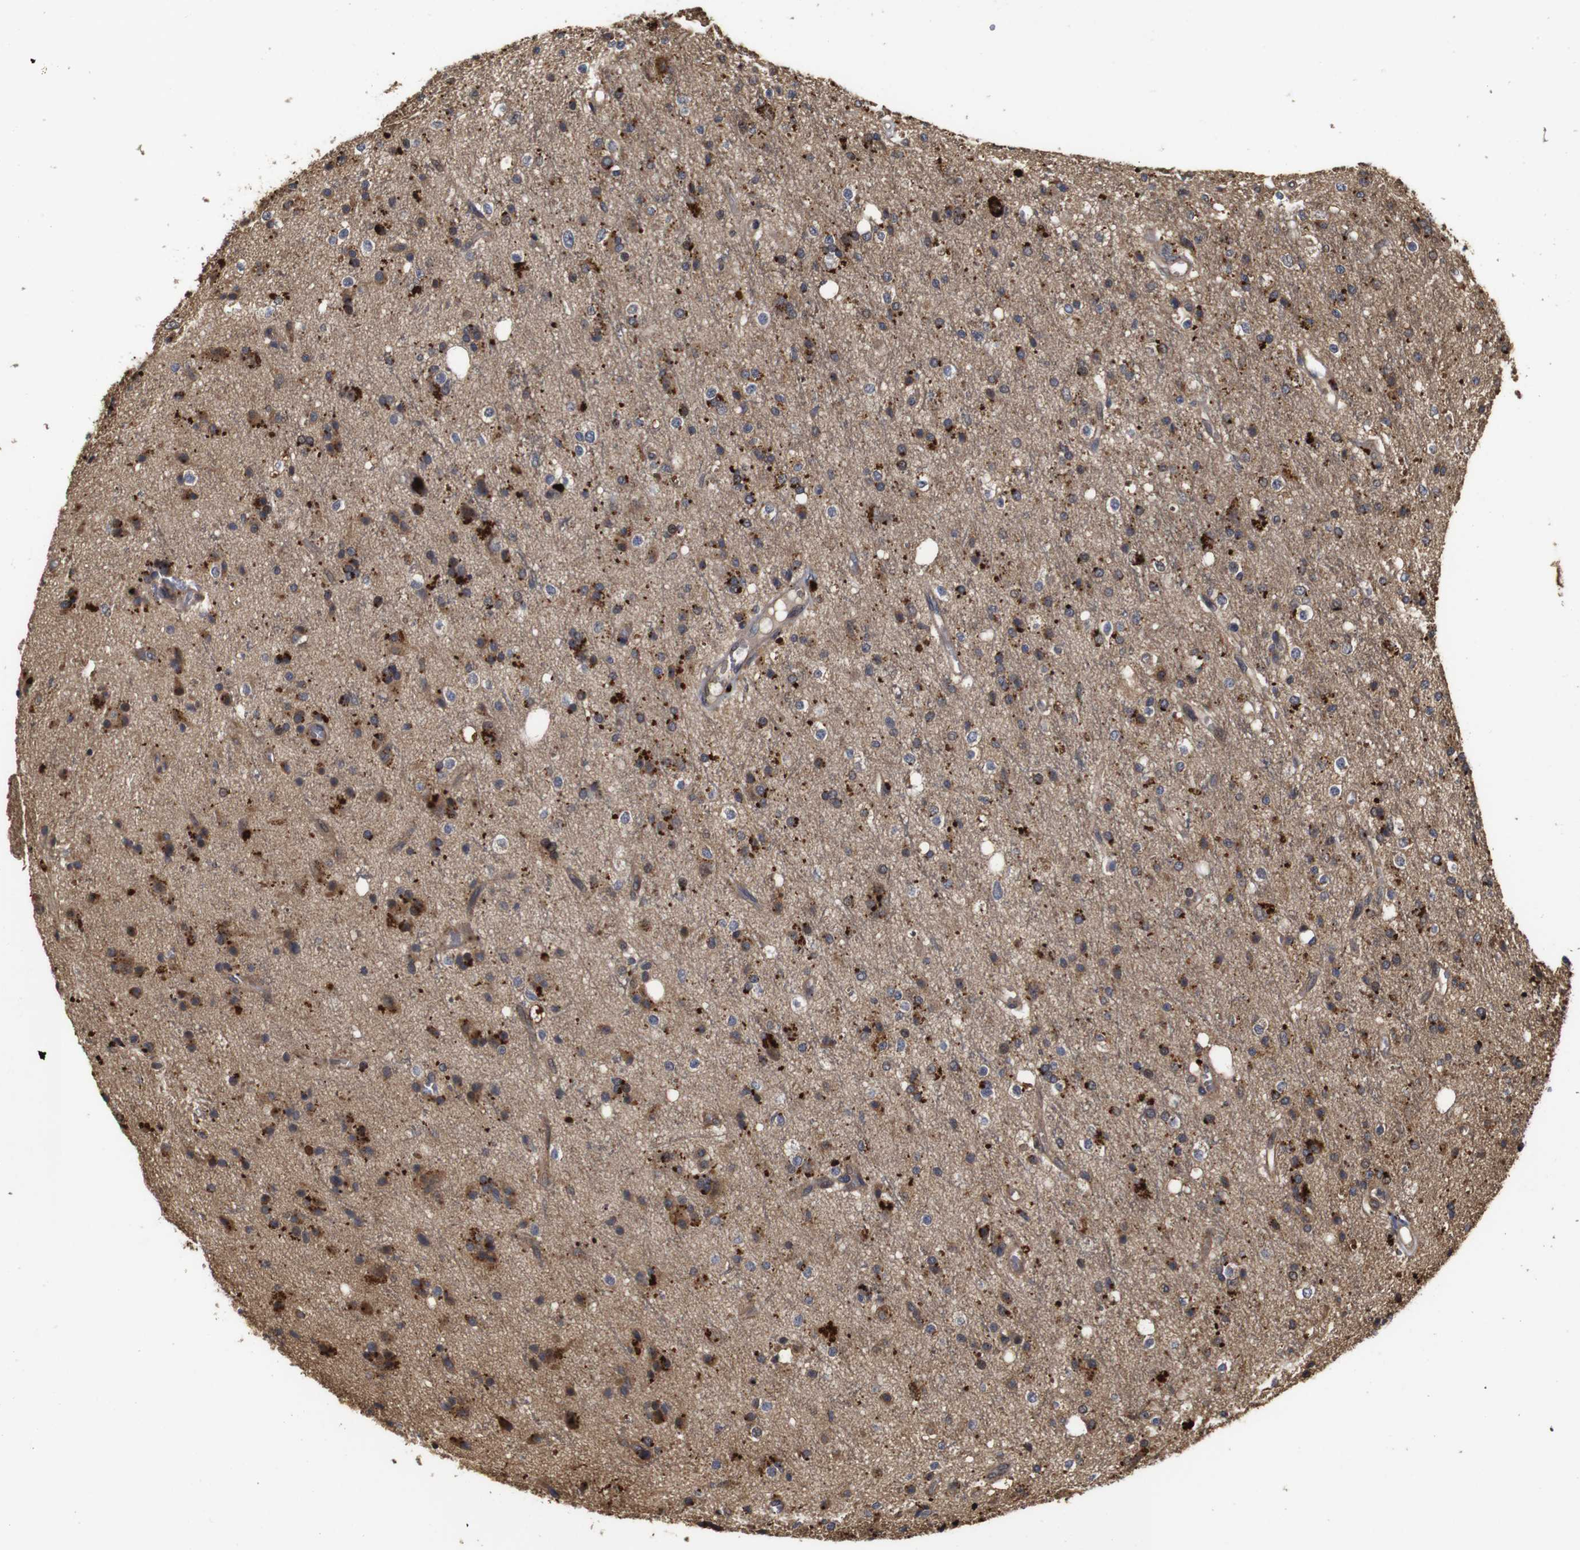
{"staining": {"intensity": "strong", "quantity": ">75%", "location": "cytoplasmic/membranous"}, "tissue": "glioma", "cell_type": "Tumor cells", "image_type": "cancer", "snomed": [{"axis": "morphology", "description": "Glioma, malignant, High grade"}, {"axis": "topography", "description": "Brain"}], "caption": "Immunohistochemical staining of human malignant glioma (high-grade) exhibits high levels of strong cytoplasmic/membranous protein positivity in about >75% of tumor cells.", "gene": "PTPN14", "patient": {"sex": "male", "age": 47}}